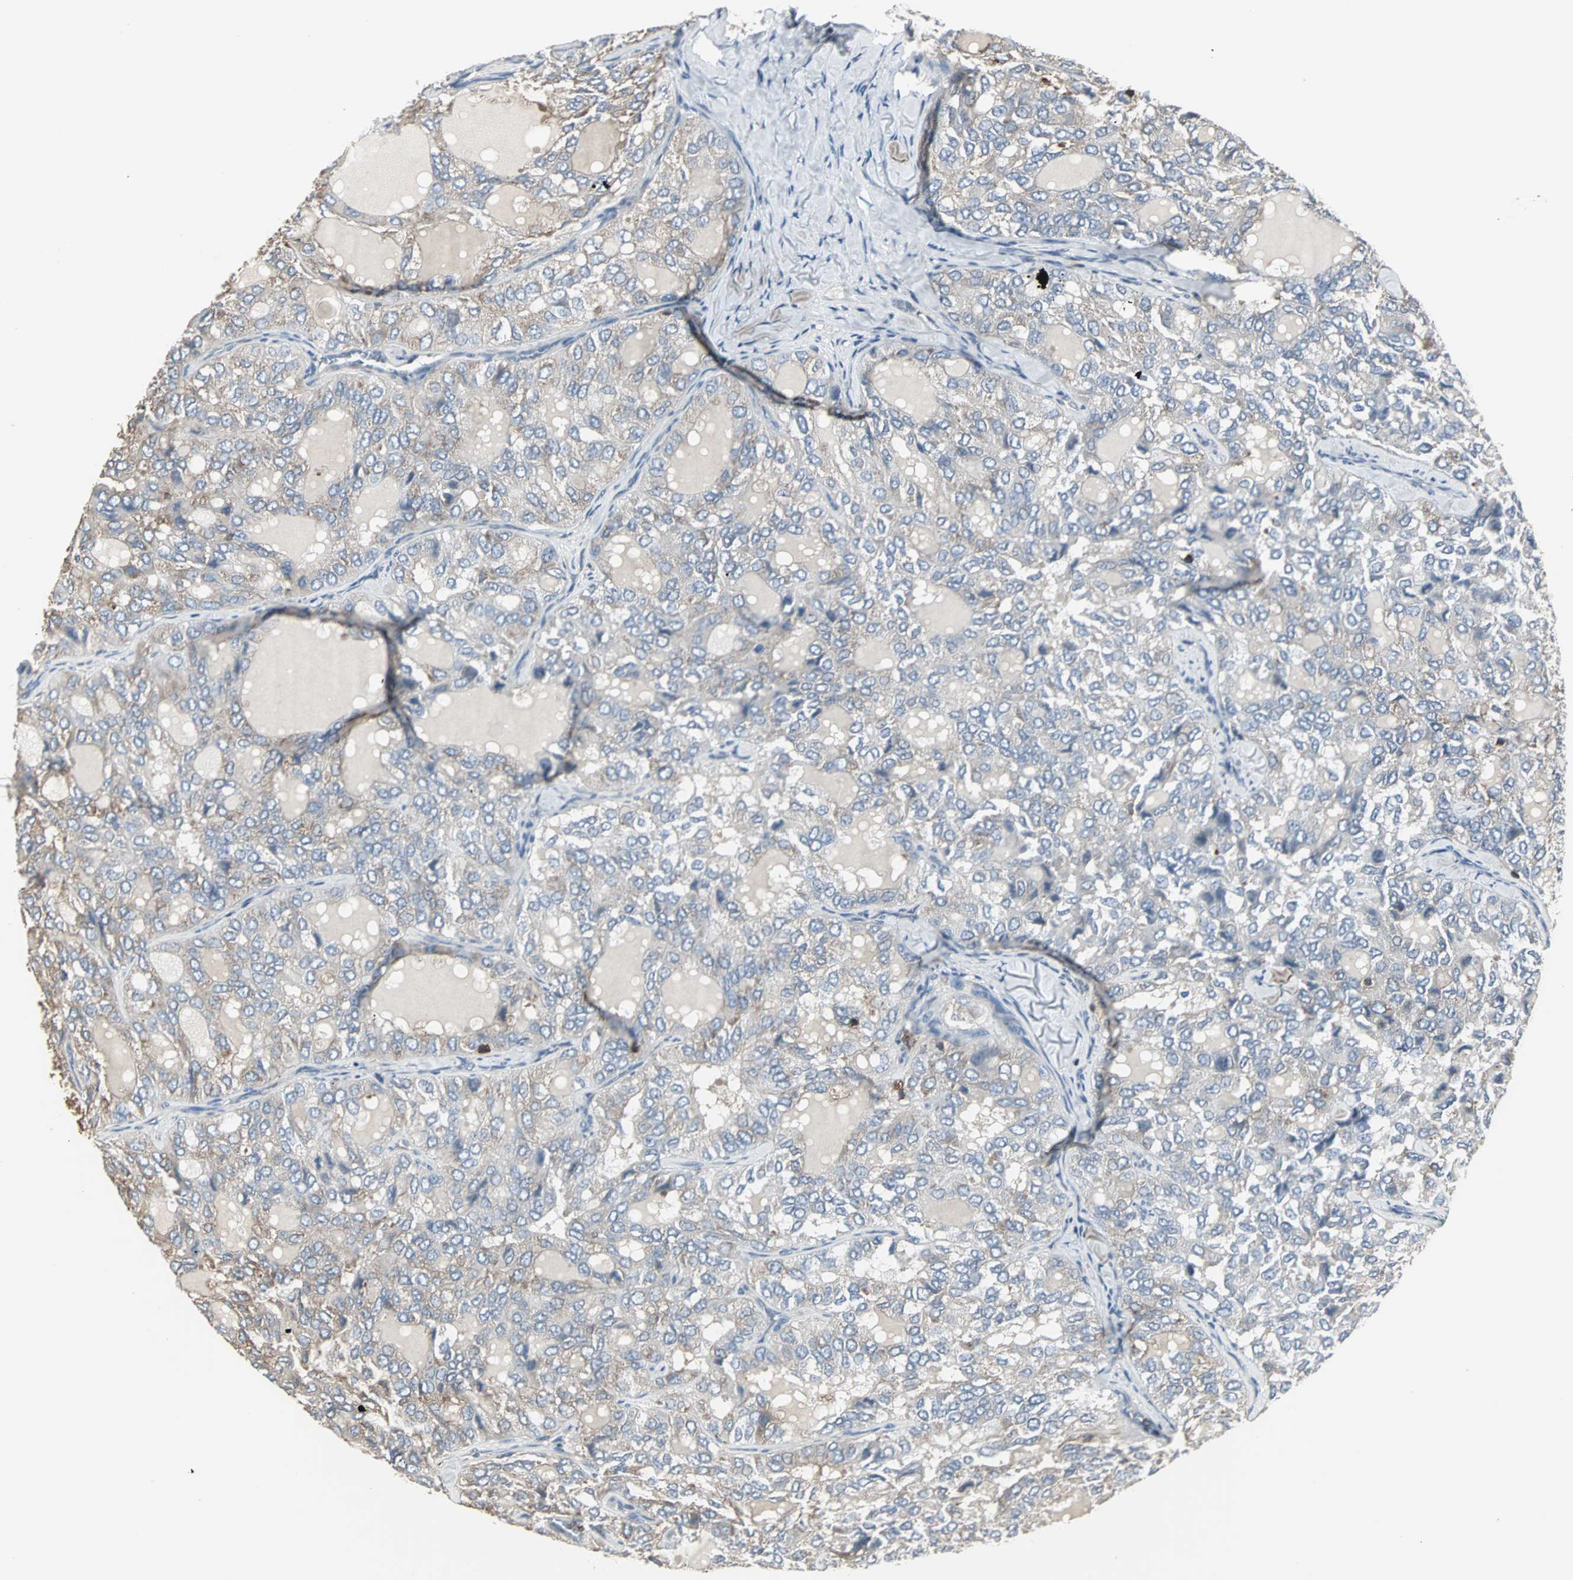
{"staining": {"intensity": "weak", "quantity": "<25%", "location": "cytoplasmic/membranous"}, "tissue": "thyroid cancer", "cell_type": "Tumor cells", "image_type": "cancer", "snomed": [{"axis": "morphology", "description": "Follicular adenoma carcinoma, NOS"}, {"axis": "topography", "description": "Thyroid gland"}], "caption": "Tumor cells are negative for brown protein staining in thyroid follicular adenoma carcinoma.", "gene": "LRRFIP1", "patient": {"sex": "male", "age": 75}}